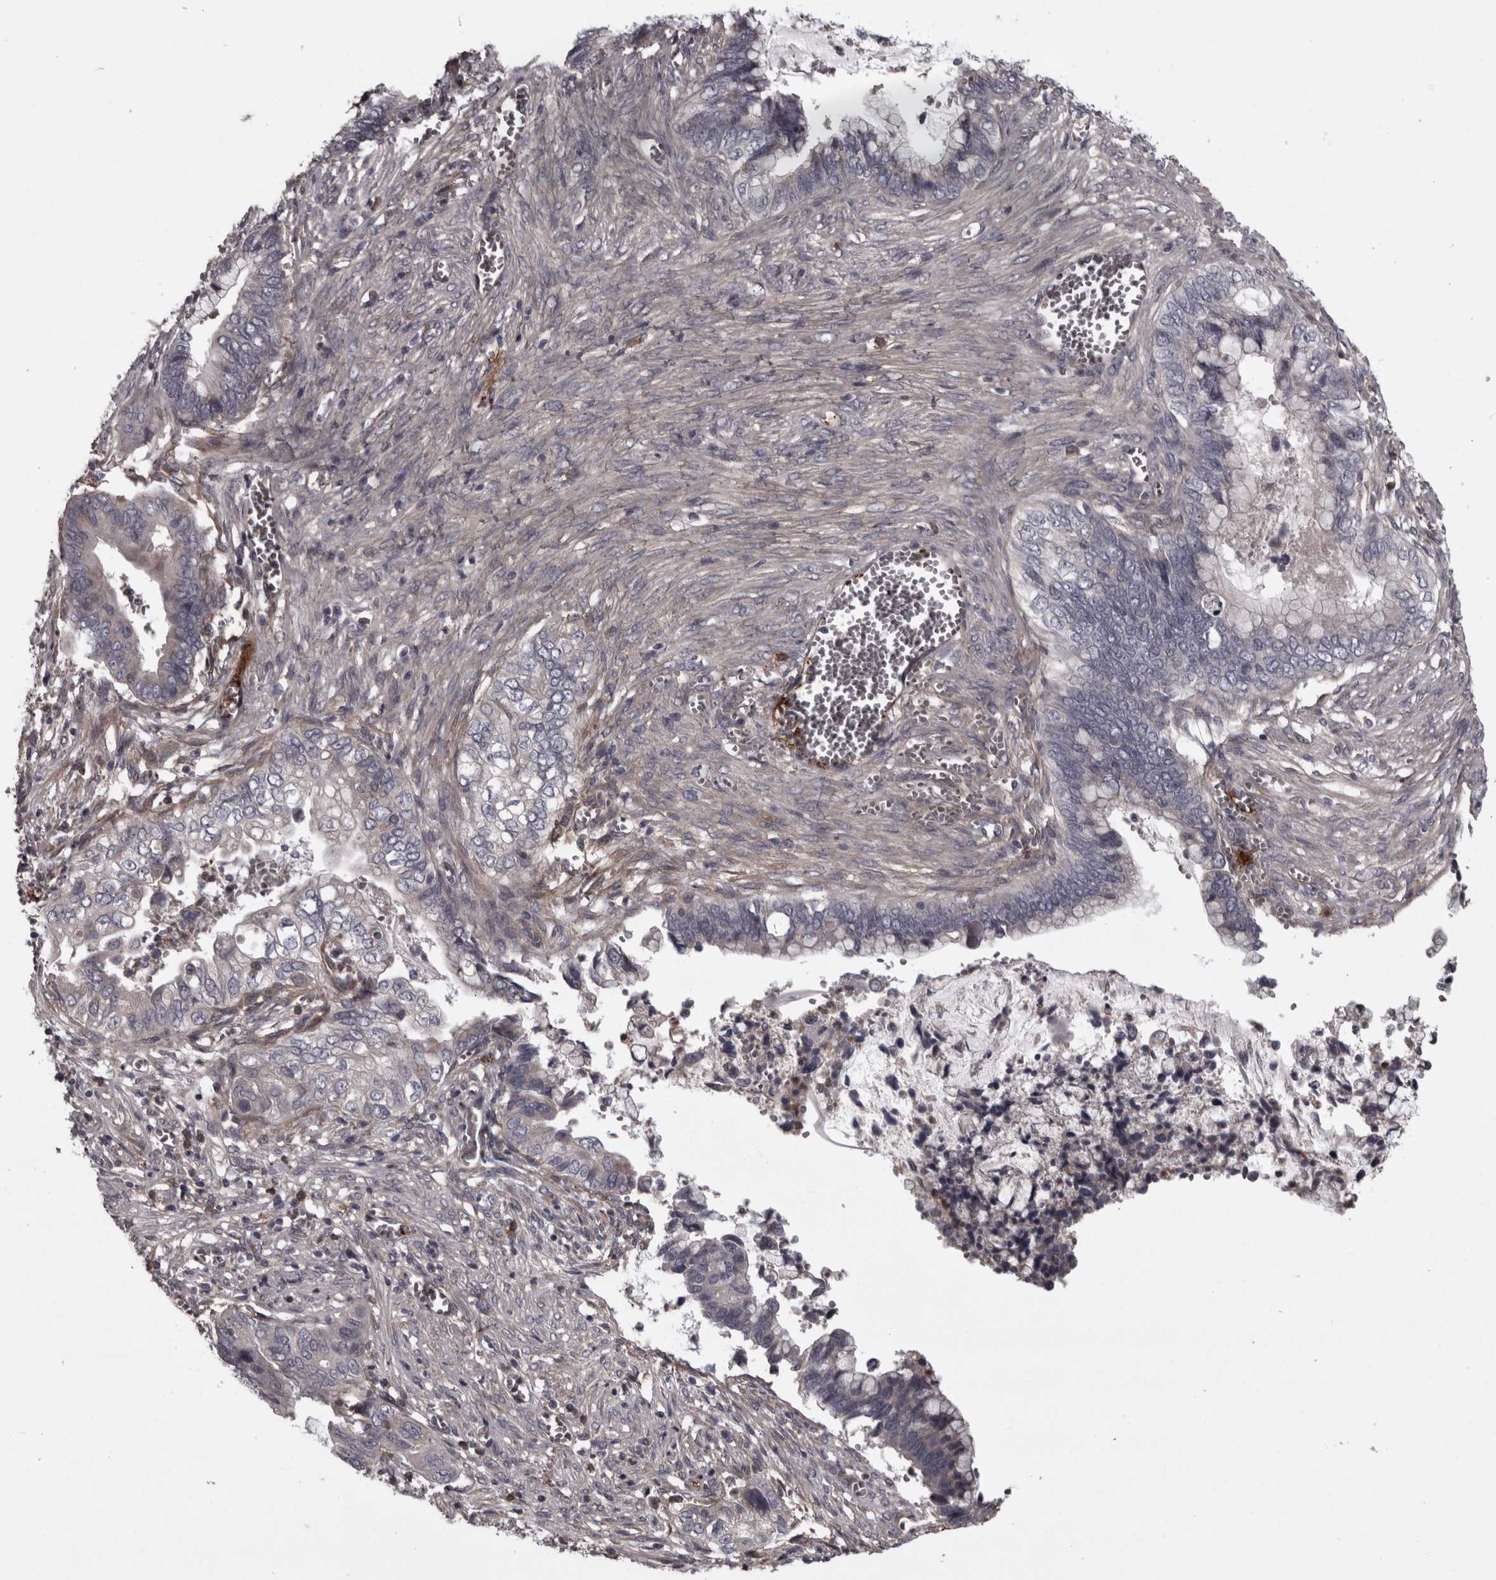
{"staining": {"intensity": "negative", "quantity": "none", "location": "none"}, "tissue": "cervical cancer", "cell_type": "Tumor cells", "image_type": "cancer", "snomed": [{"axis": "morphology", "description": "Adenocarcinoma, NOS"}, {"axis": "topography", "description": "Cervix"}], "caption": "This is a micrograph of immunohistochemistry staining of adenocarcinoma (cervical), which shows no expression in tumor cells.", "gene": "RSU1", "patient": {"sex": "female", "age": 44}}